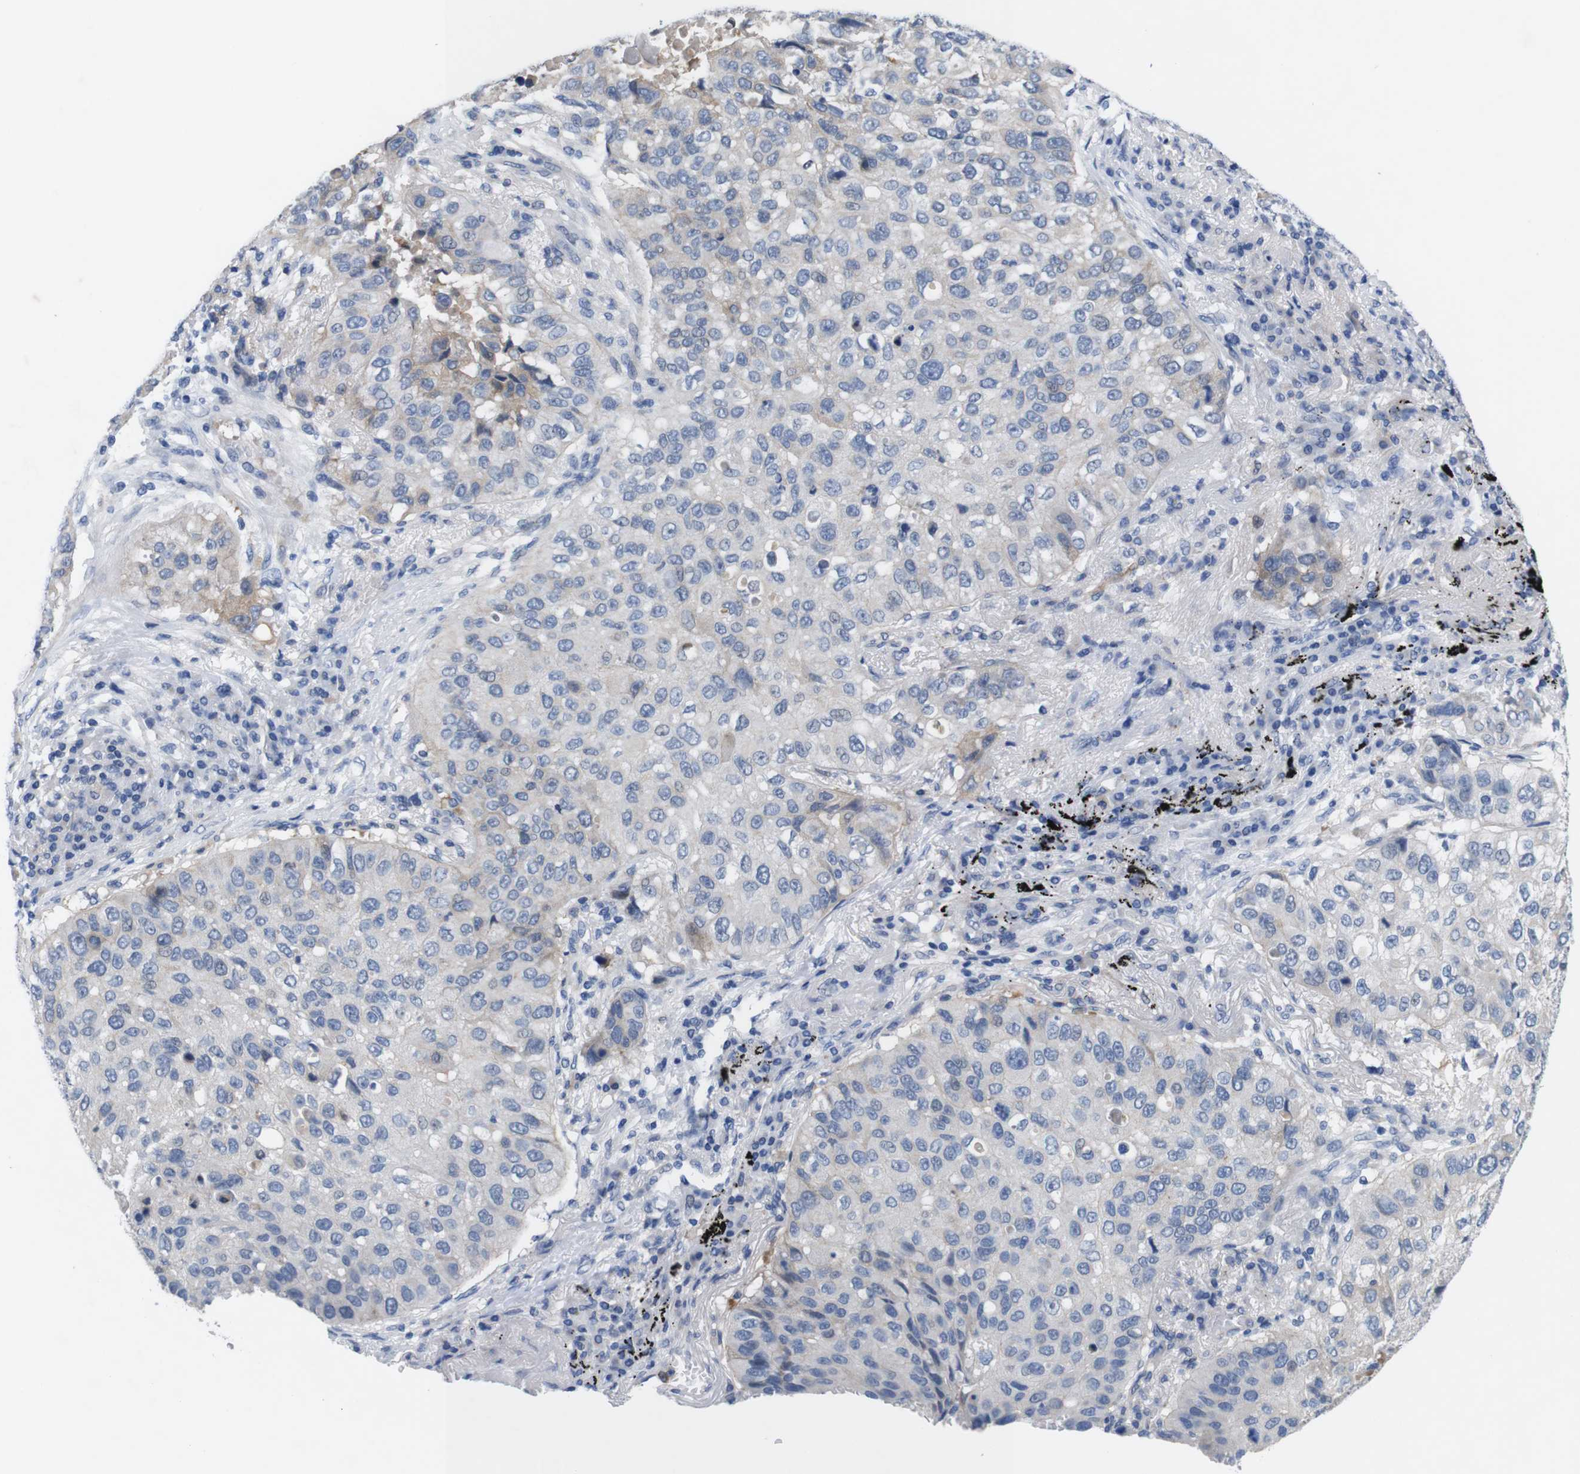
{"staining": {"intensity": "weak", "quantity": "<25%", "location": "cytoplasmic/membranous"}, "tissue": "lung cancer", "cell_type": "Tumor cells", "image_type": "cancer", "snomed": [{"axis": "morphology", "description": "Squamous cell carcinoma, NOS"}, {"axis": "topography", "description": "Lung"}], "caption": "The image demonstrates no significant staining in tumor cells of lung cancer.", "gene": "C1RL", "patient": {"sex": "male", "age": 57}}